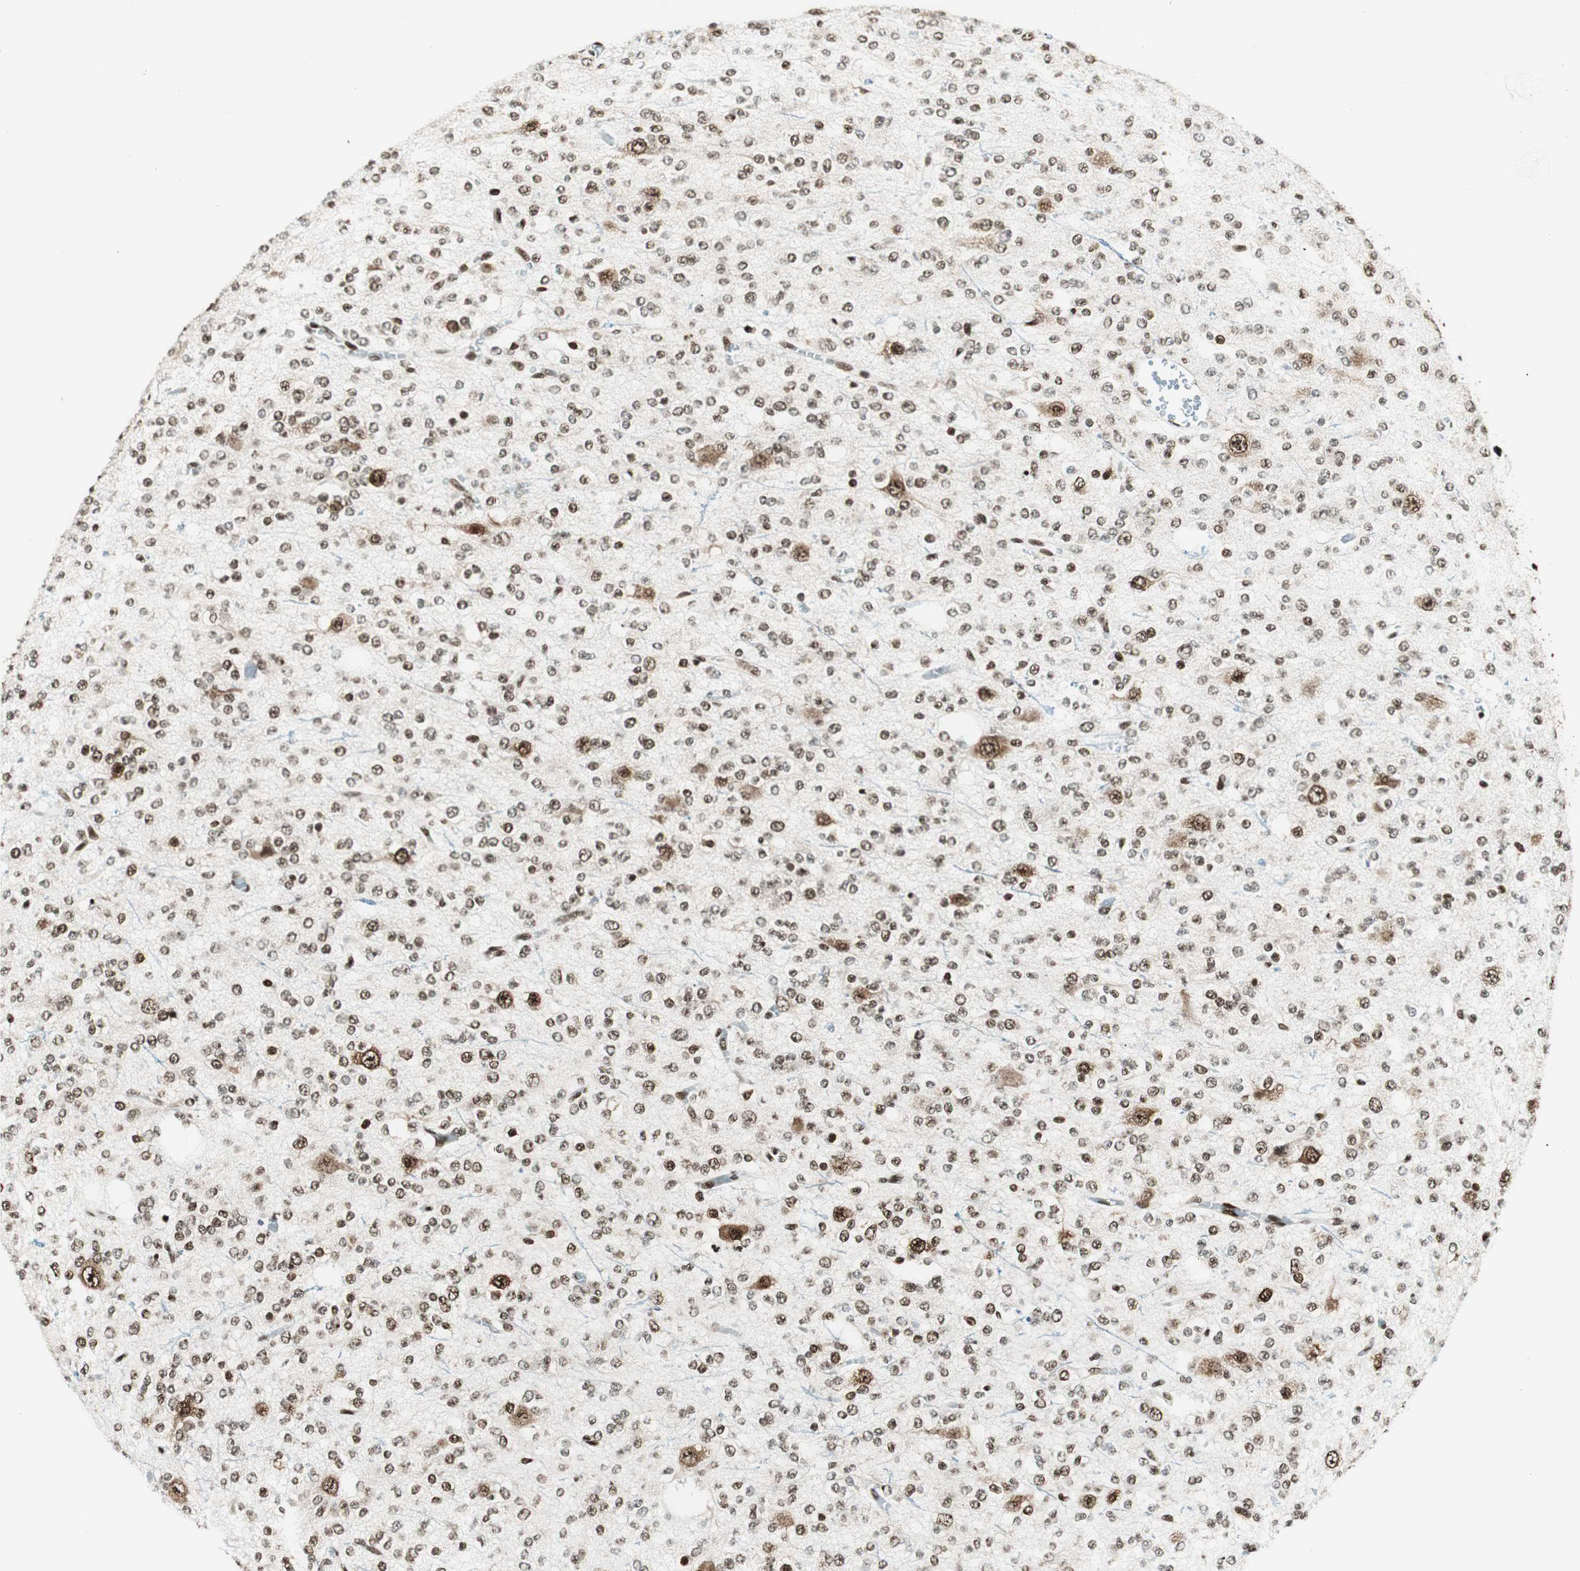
{"staining": {"intensity": "moderate", "quantity": "25%-75%", "location": "nuclear"}, "tissue": "glioma", "cell_type": "Tumor cells", "image_type": "cancer", "snomed": [{"axis": "morphology", "description": "Glioma, malignant, Low grade"}, {"axis": "topography", "description": "Brain"}], "caption": "Protein staining reveals moderate nuclear positivity in about 25%-75% of tumor cells in malignant glioma (low-grade).", "gene": "EWSR1", "patient": {"sex": "male", "age": 38}}